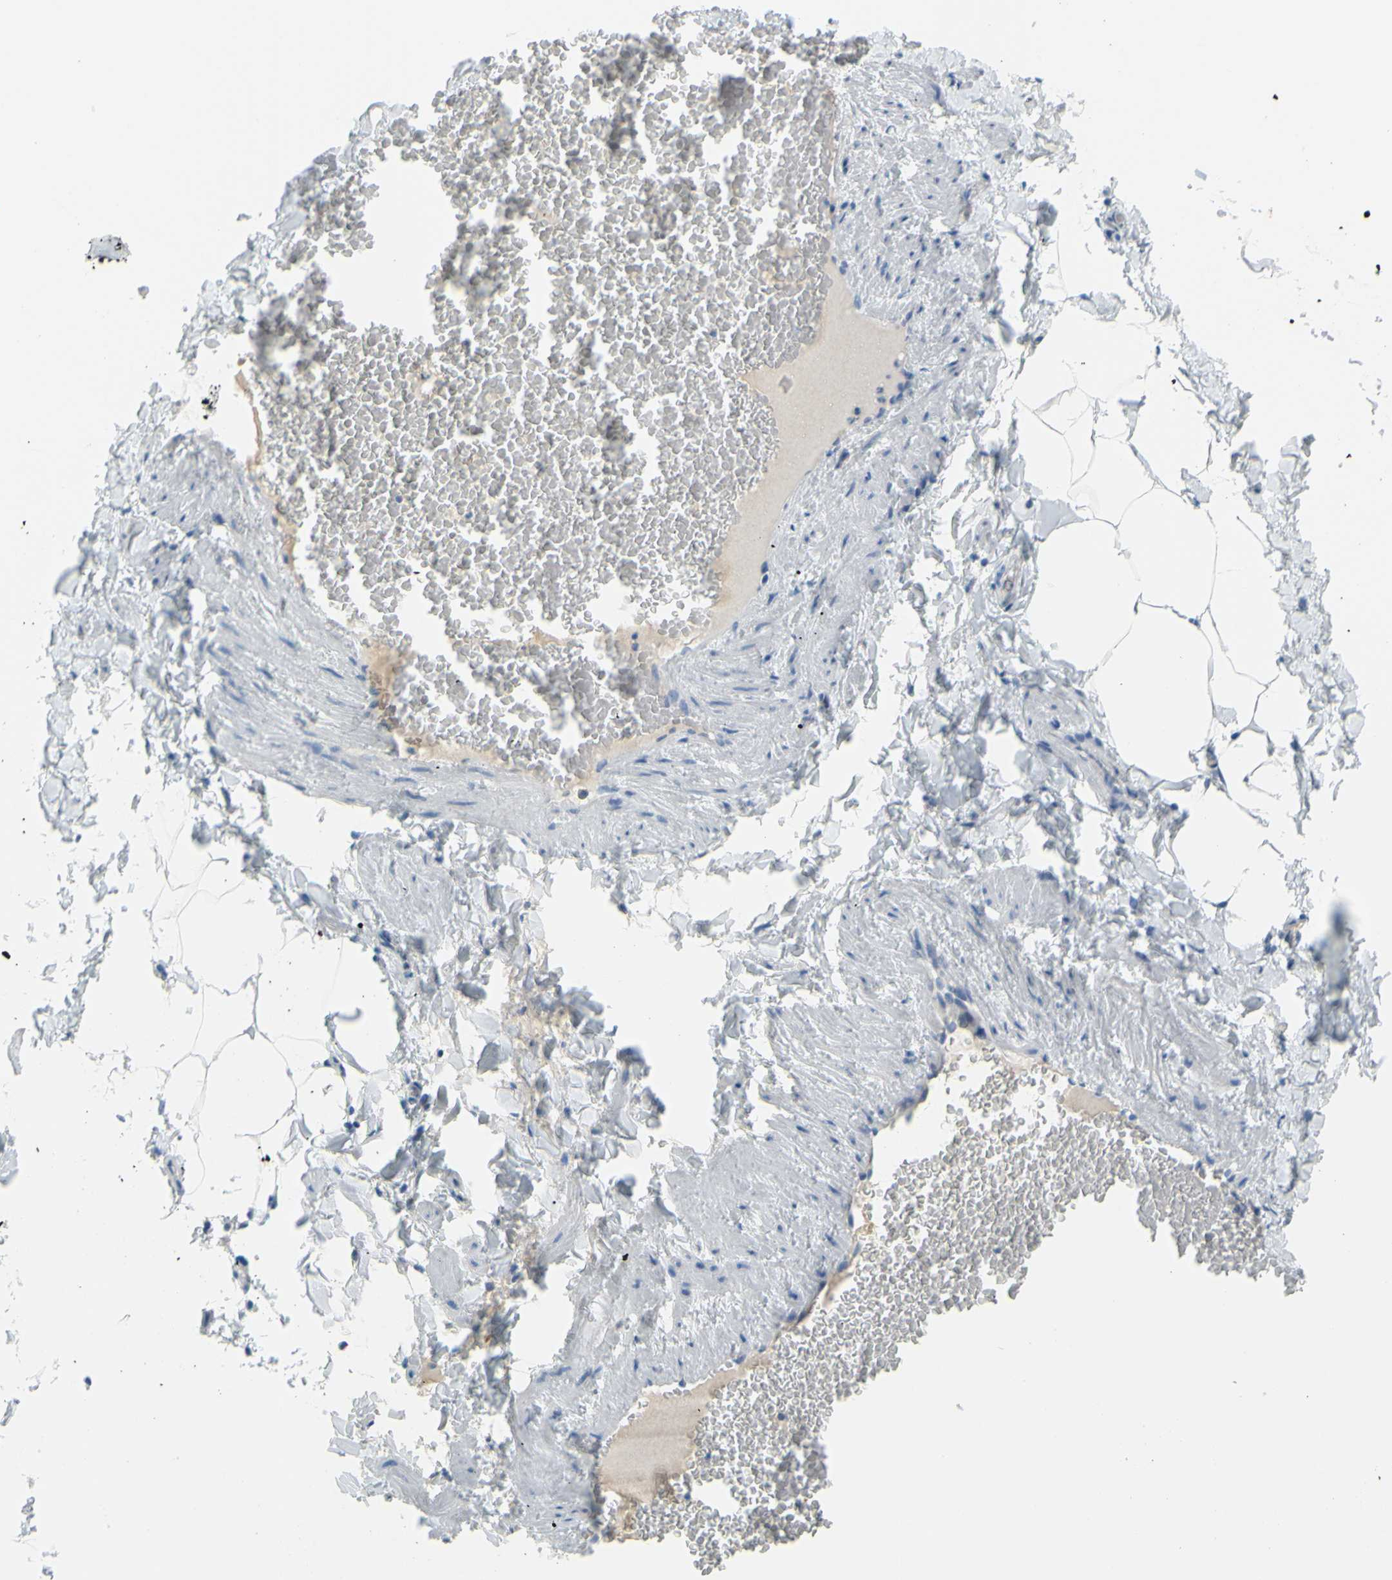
{"staining": {"intensity": "negative", "quantity": "none", "location": "none"}, "tissue": "adipose tissue", "cell_type": "Adipocytes", "image_type": "normal", "snomed": [{"axis": "morphology", "description": "Normal tissue, NOS"}, {"axis": "topography", "description": "Vascular tissue"}], "caption": "Human adipose tissue stained for a protein using immunohistochemistry (IHC) reveals no staining in adipocytes.", "gene": "SLC1A2", "patient": {"sex": "male", "age": 41}}